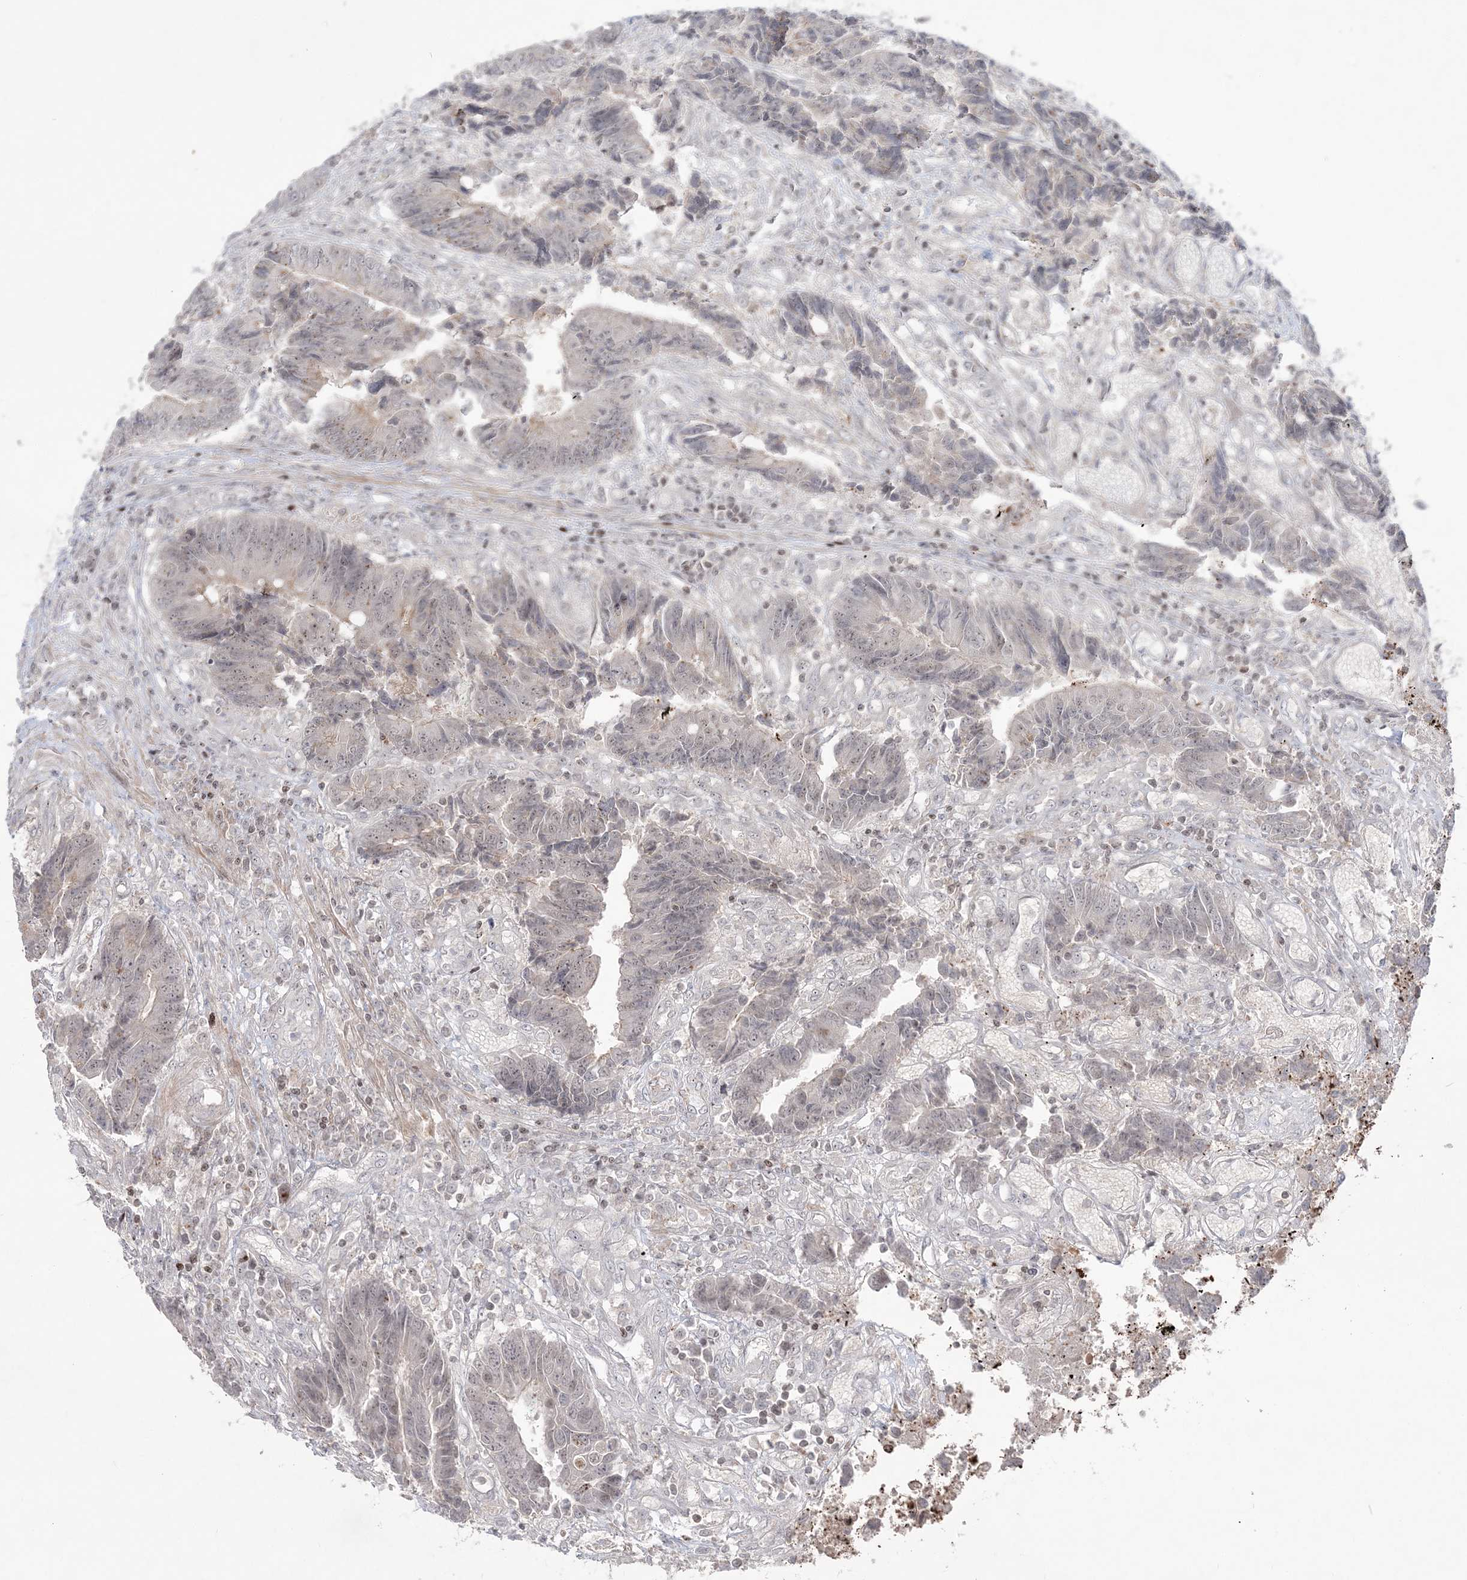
{"staining": {"intensity": "weak", "quantity": "<25%", "location": "cytoplasmic/membranous,nuclear"}, "tissue": "colorectal cancer", "cell_type": "Tumor cells", "image_type": "cancer", "snomed": [{"axis": "morphology", "description": "Adenocarcinoma, NOS"}, {"axis": "topography", "description": "Rectum"}], "caption": "Tumor cells are negative for protein expression in human colorectal cancer (adenocarcinoma). The staining is performed using DAB brown chromogen with nuclei counter-stained in using hematoxylin.", "gene": "SH3BP4", "patient": {"sex": "male", "age": 84}}